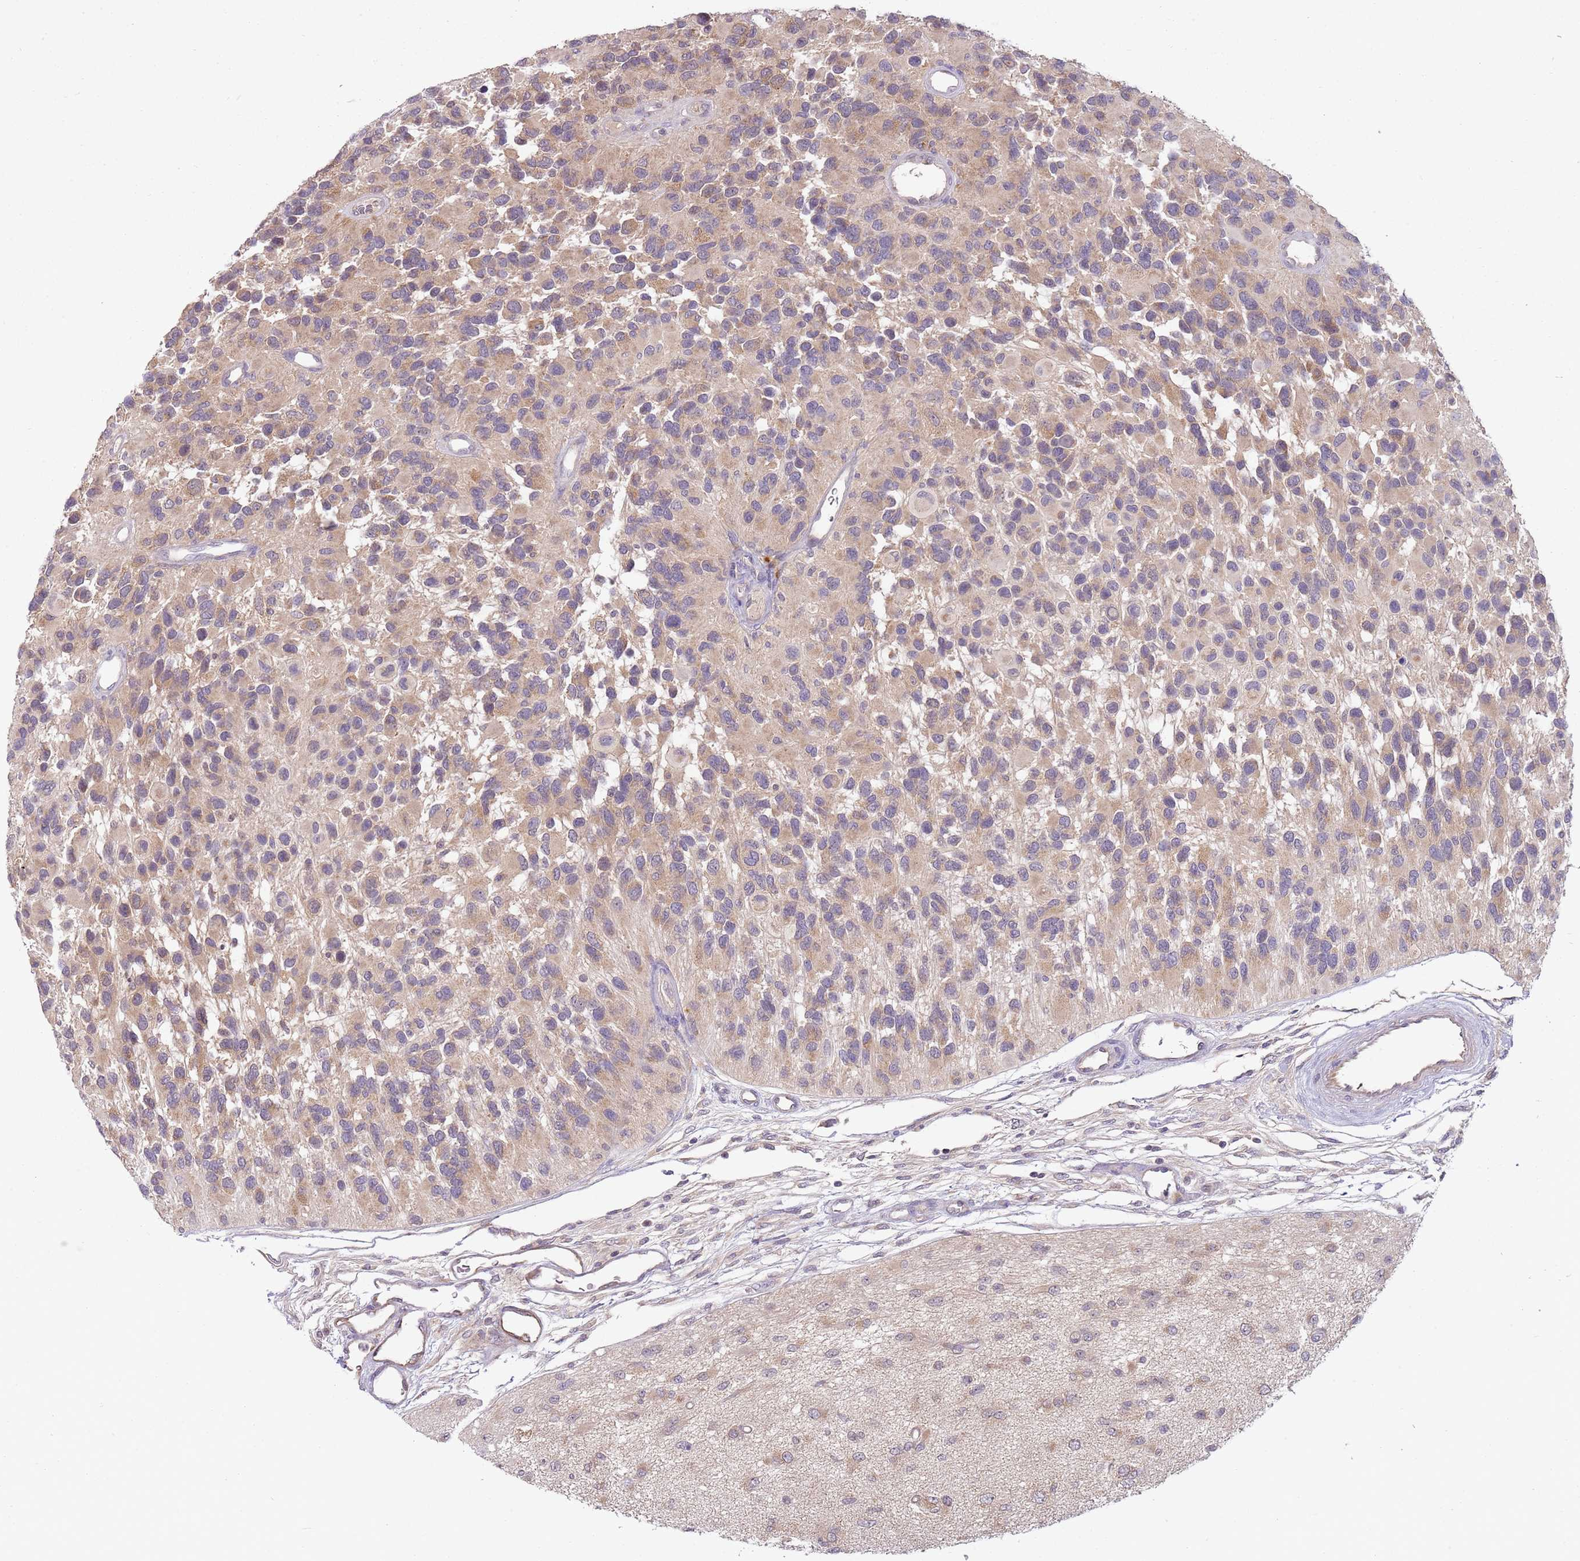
{"staining": {"intensity": "weak", "quantity": "25%-75%", "location": "cytoplasmic/membranous"}, "tissue": "glioma", "cell_type": "Tumor cells", "image_type": "cancer", "snomed": [{"axis": "morphology", "description": "Glioma, malignant, High grade"}, {"axis": "topography", "description": "Brain"}], "caption": "Immunohistochemistry (IHC) staining of glioma, which reveals low levels of weak cytoplasmic/membranous expression in approximately 25%-75% of tumor cells indicating weak cytoplasmic/membranous protein staining. The staining was performed using DAB (brown) for protein detection and nuclei were counterstained in hematoxylin (blue).", "gene": "SKOR2", "patient": {"sex": "male", "age": 77}}